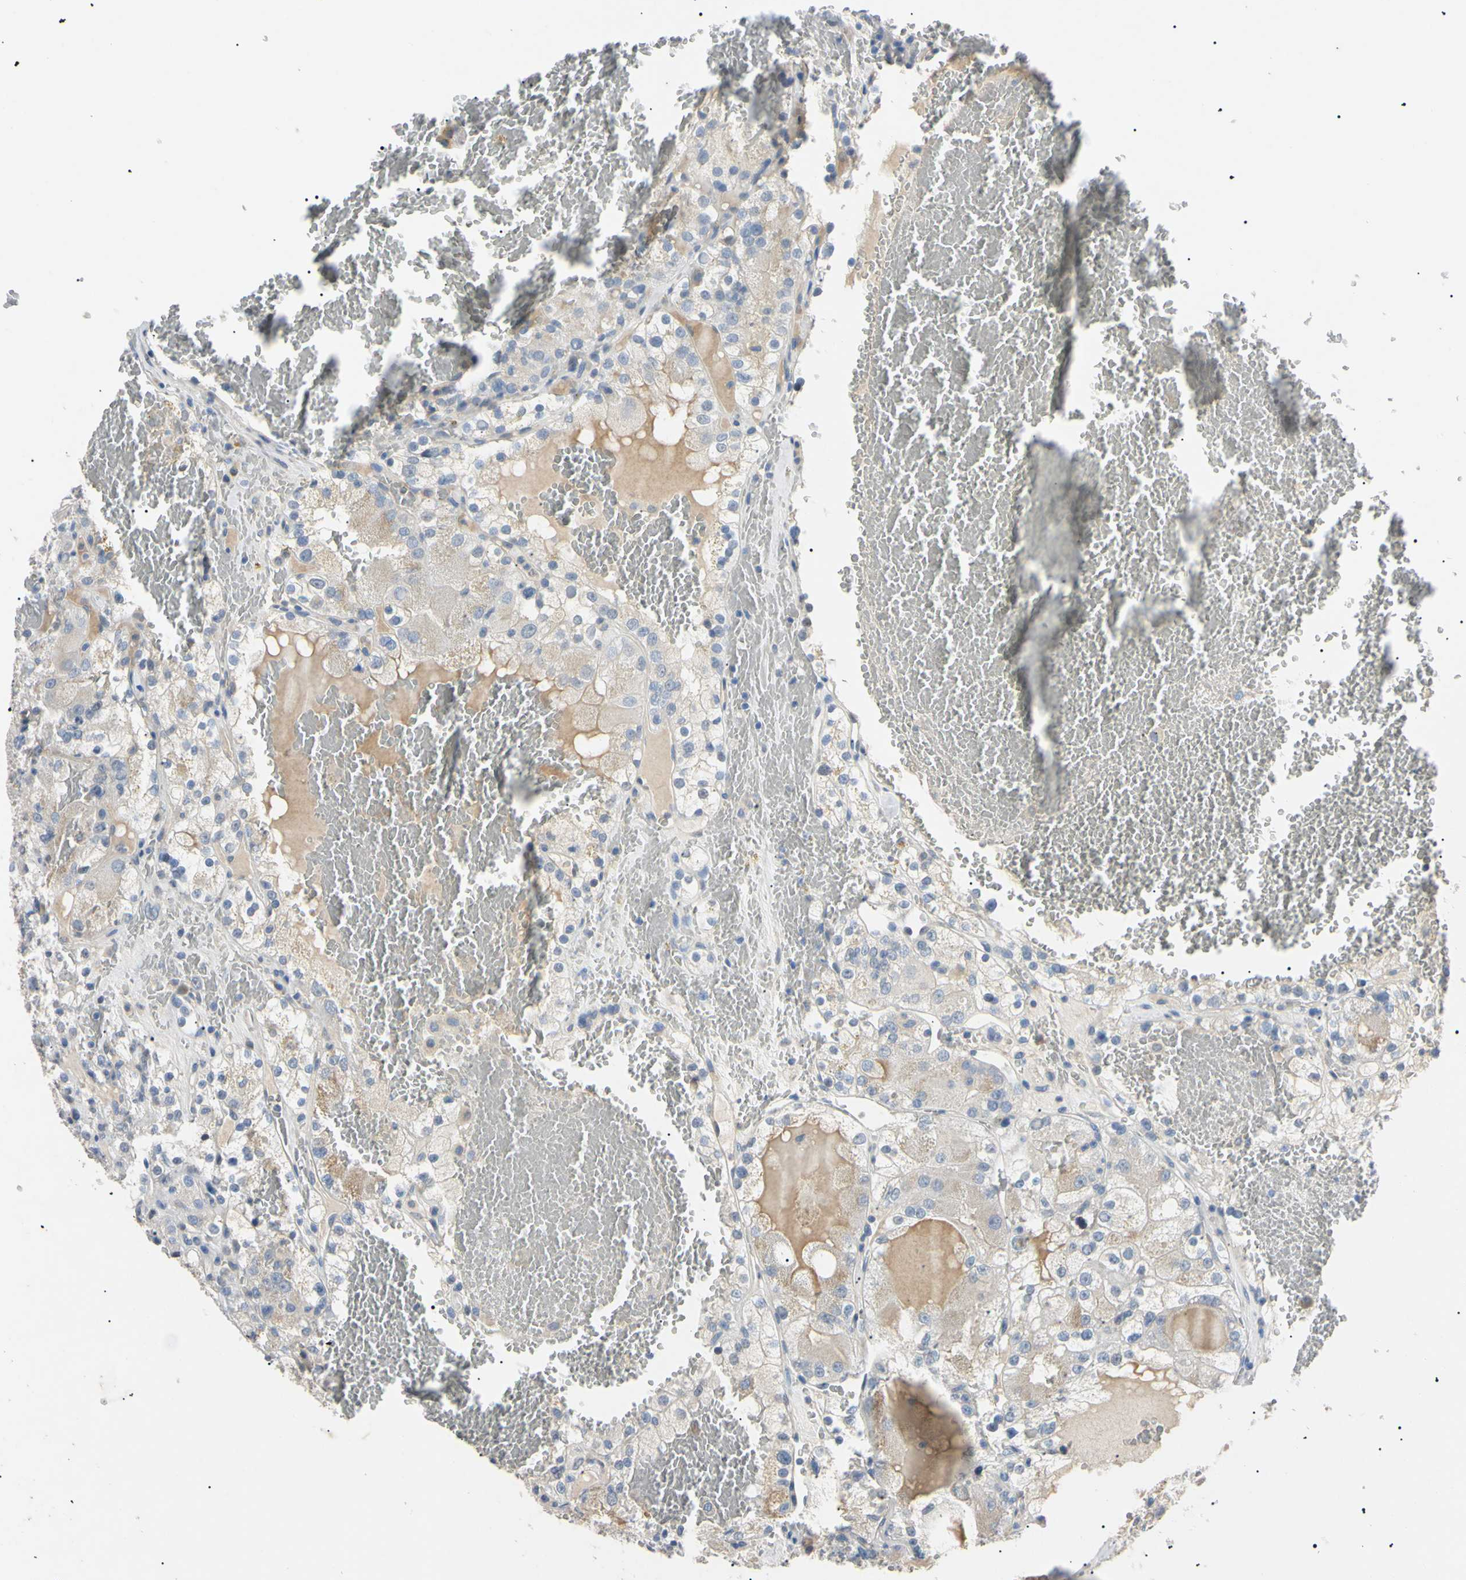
{"staining": {"intensity": "negative", "quantity": "none", "location": "none"}, "tissue": "renal cancer", "cell_type": "Tumor cells", "image_type": "cancer", "snomed": [{"axis": "morphology", "description": "Normal tissue, NOS"}, {"axis": "morphology", "description": "Adenocarcinoma, NOS"}, {"axis": "topography", "description": "Kidney"}], "caption": "DAB (3,3'-diaminobenzidine) immunohistochemical staining of renal cancer shows no significant expression in tumor cells.", "gene": "CGB3", "patient": {"sex": "male", "age": 61}}